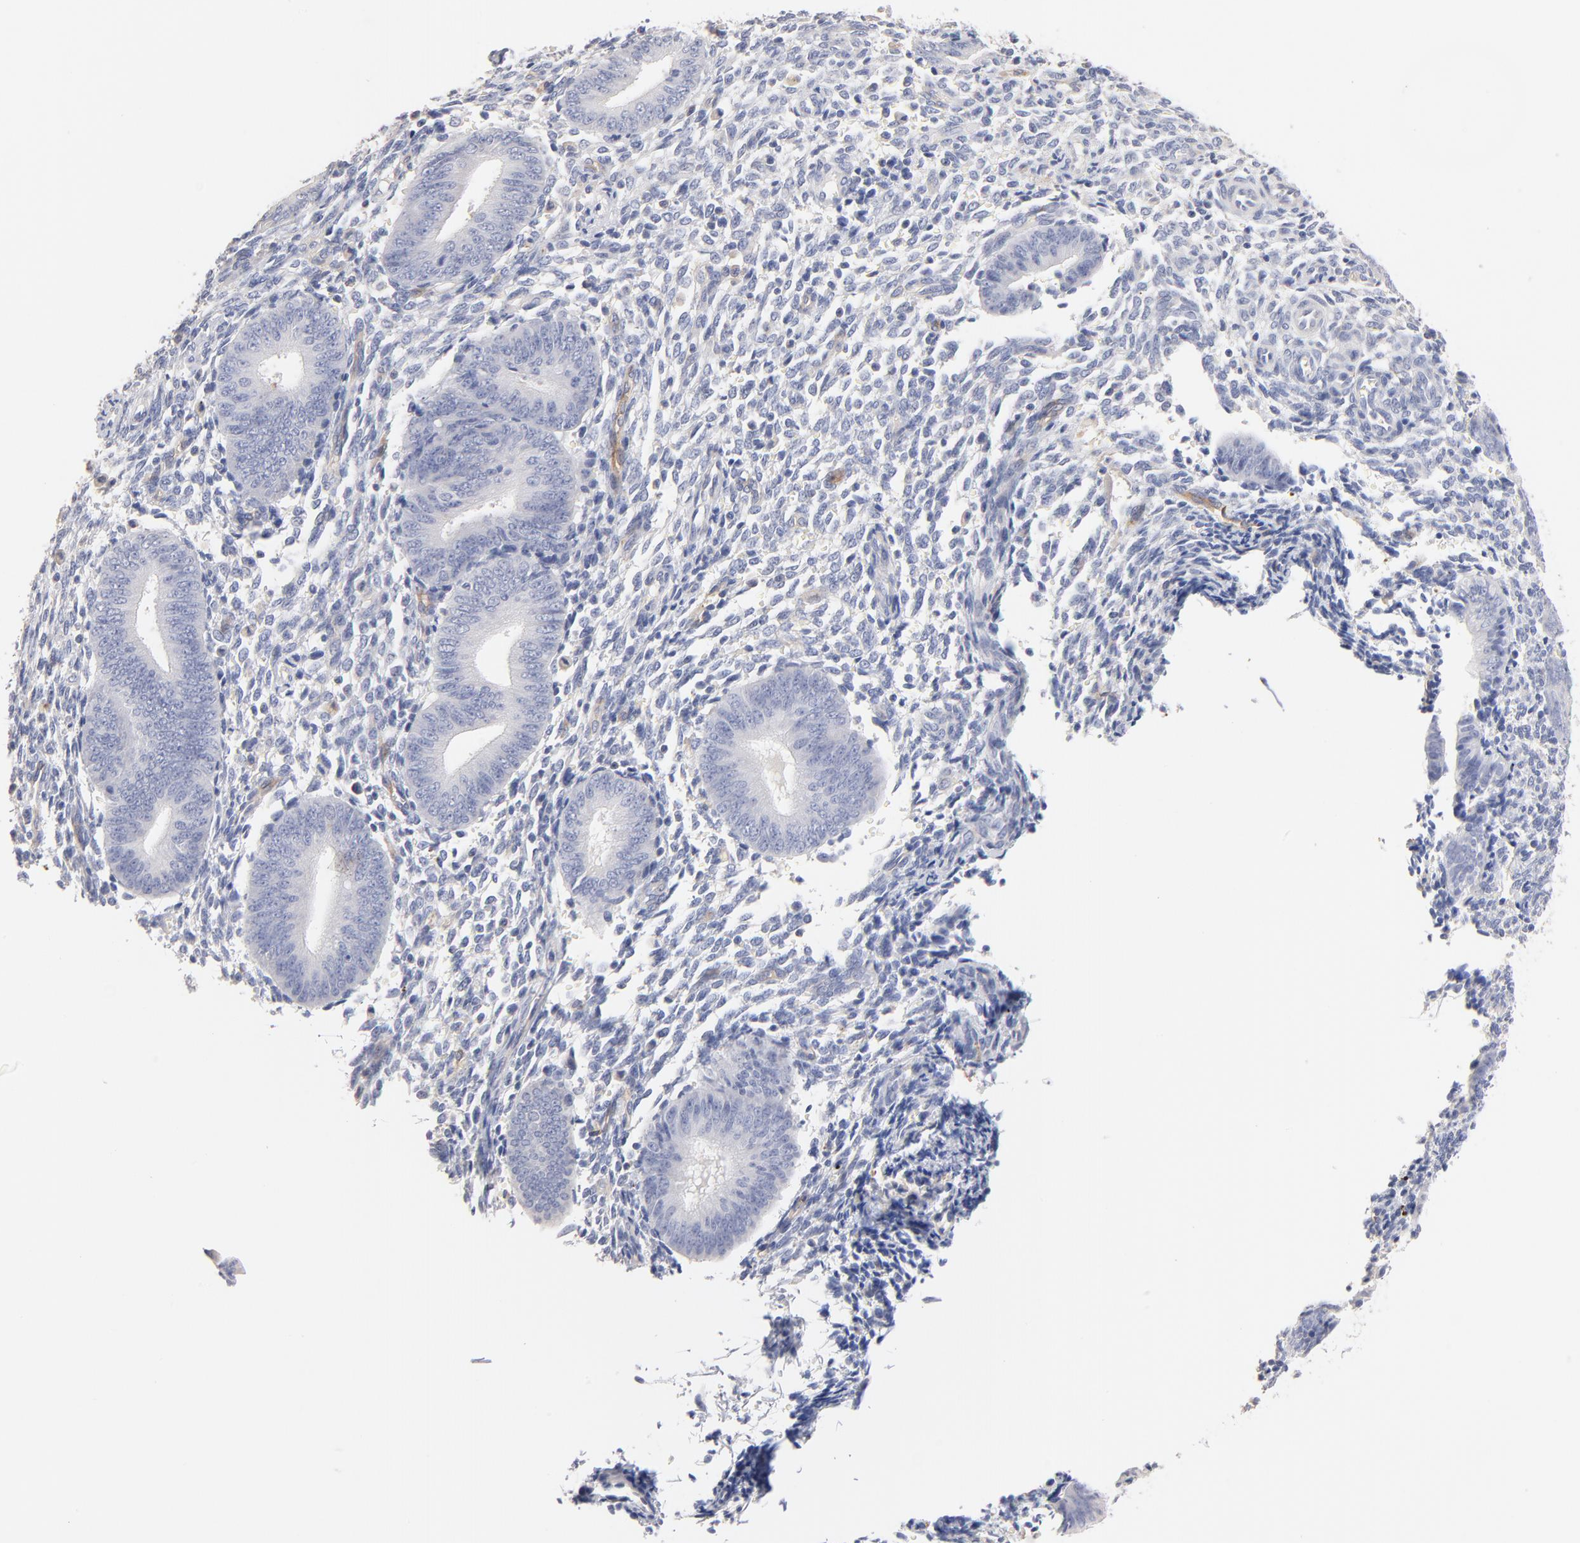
{"staining": {"intensity": "negative", "quantity": "none", "location": "none"}, "tissue": "endometrium", "cell_type": "Cells in endometrial stroma", "image_type": "normal", "snomed": [{"axis": "morphology", "description": "Normal tissue, NOS"}, {"axis": "topography", "description": "Uterus"}, {"axis": "topography", "description": "Endometrium"}], "caption": "DAB (3,3'-diaminobenzidine) immunohistochemical staining of normal endometrium displays no significant positivity in cells in endometrial stroma.", "gene": "ITGA8", "patient": {"sex": "female", "age": 33}}